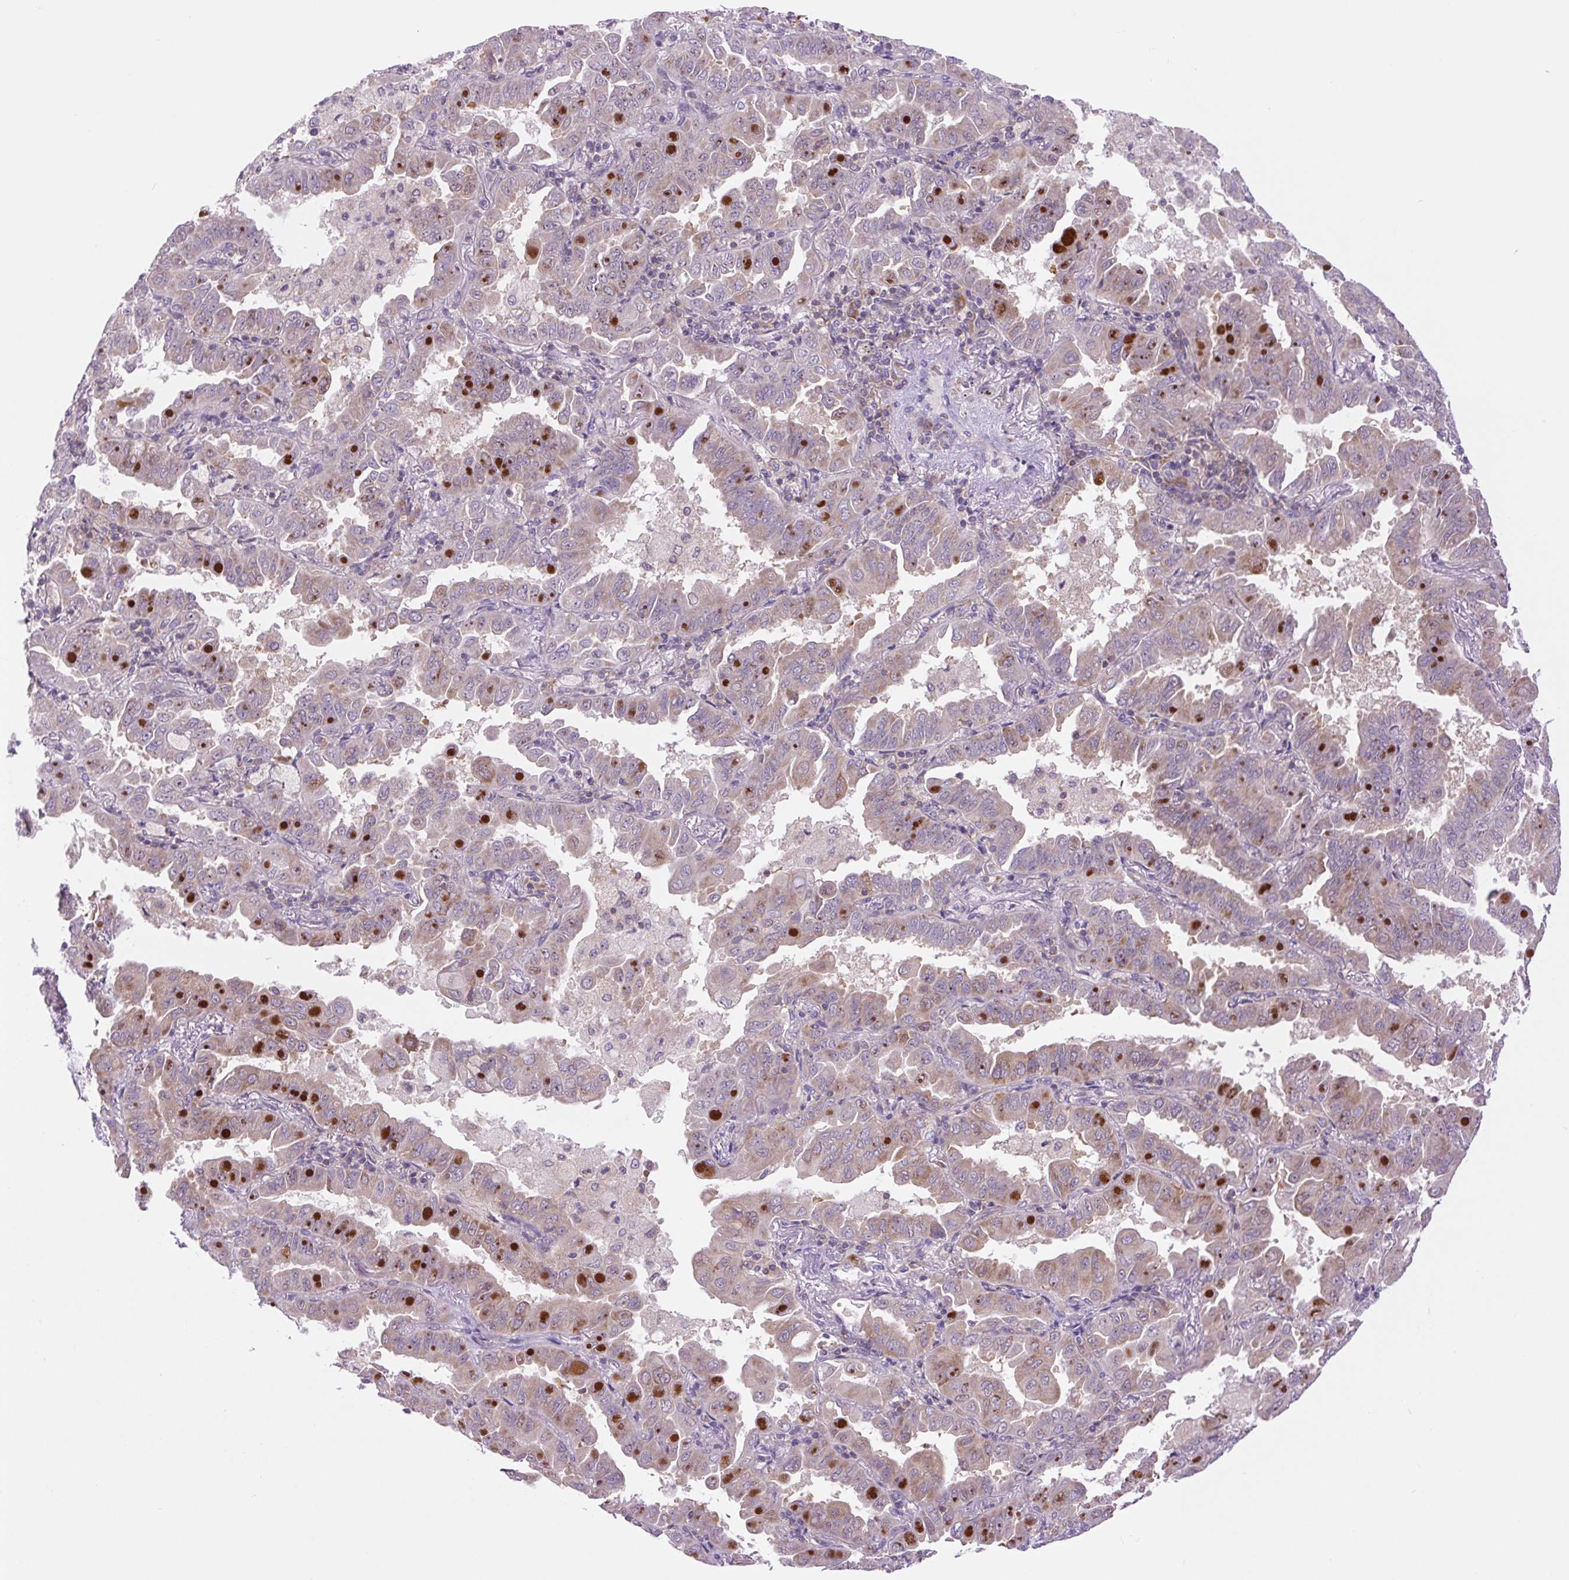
{"staining": {"intensity": "weak", "quantity": "25%-75%", "location": "cytoplasmic/membranous"}, "tissue": "lung cancer", "cell_type": "Tumor cells", "image_type": "cancer", "snomed": [{"axis": "morphology", "description": "Adenocarcinoma, NOS"}, {"axis": "topography", "description": "Lung"}], "caption": "Protein expression analysis of human adenocarcinoma (lung) reveals weak cytoplasmic/membranous staining in approximately 25%-75% of tumor cells.", "gene": "MINK1", "patient": {"sex": "male", "age": 64}}